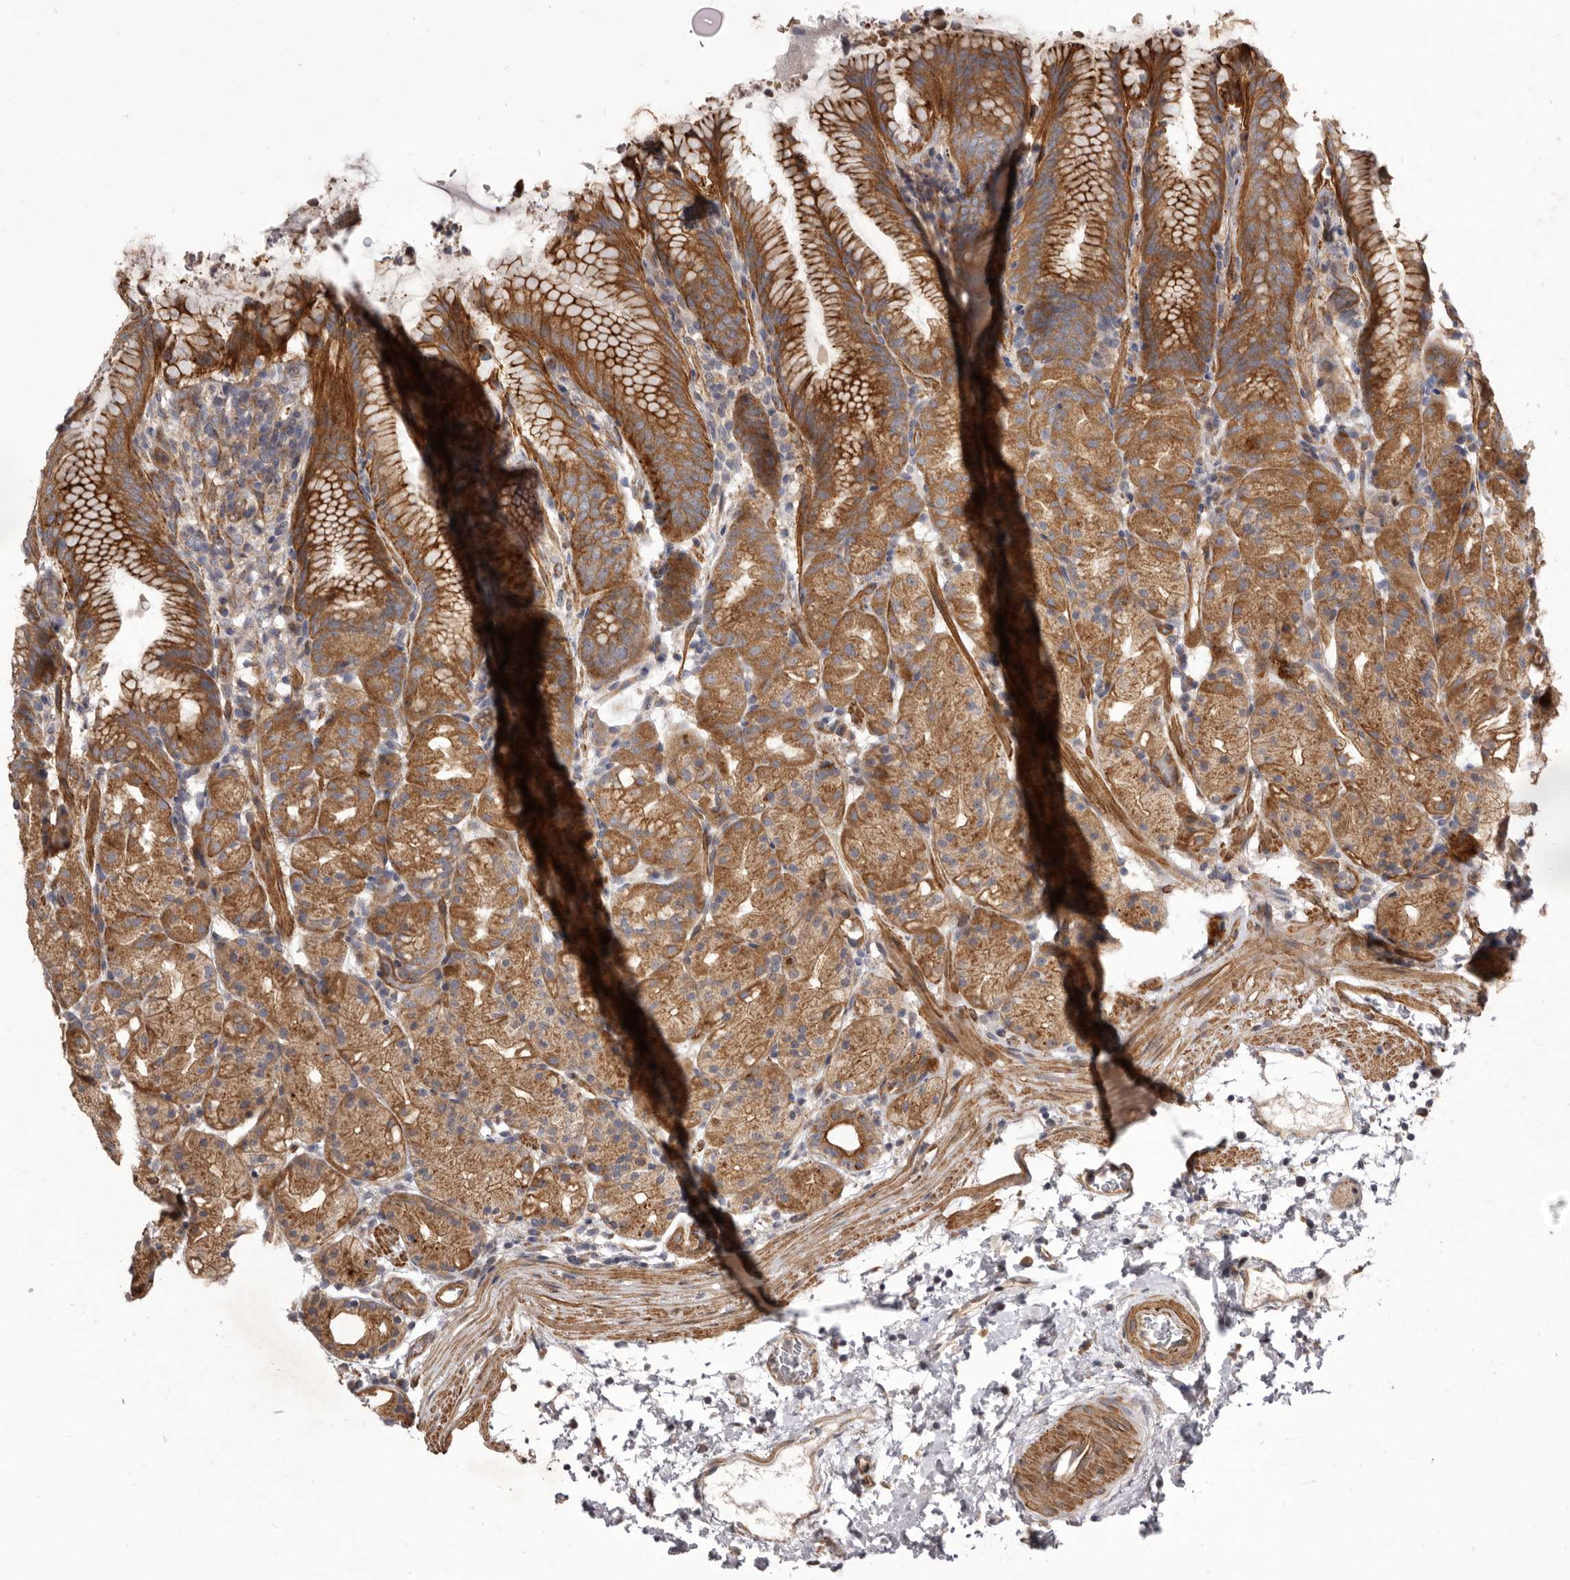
{"staining": {"intensity": "strong", "quantity": ">75%", "location": "cytoplasmic/membranous"}, "tissue": "stomach", "cell_type": "Glandular cells", "image_type": "normal", "snomed": [{"axis": "morphology", "description": "Normal tissue, NOS"}, {"axis": "topography", "description": "Stomach, upper"}], "caption": "High-magnification brightfield microscopy of unremarkable stomach stained with DAB (3,3'-diaminobenzidine) (brown) and counterstained with hematoxylin (blue). glandular cells exhibit strong cytoplasmic/membranous positivity is identified in about>75% of cells. Nuclei are stained in blue.", "gene": "VPS45", "patient": {"sex": "male", "age": 48}}